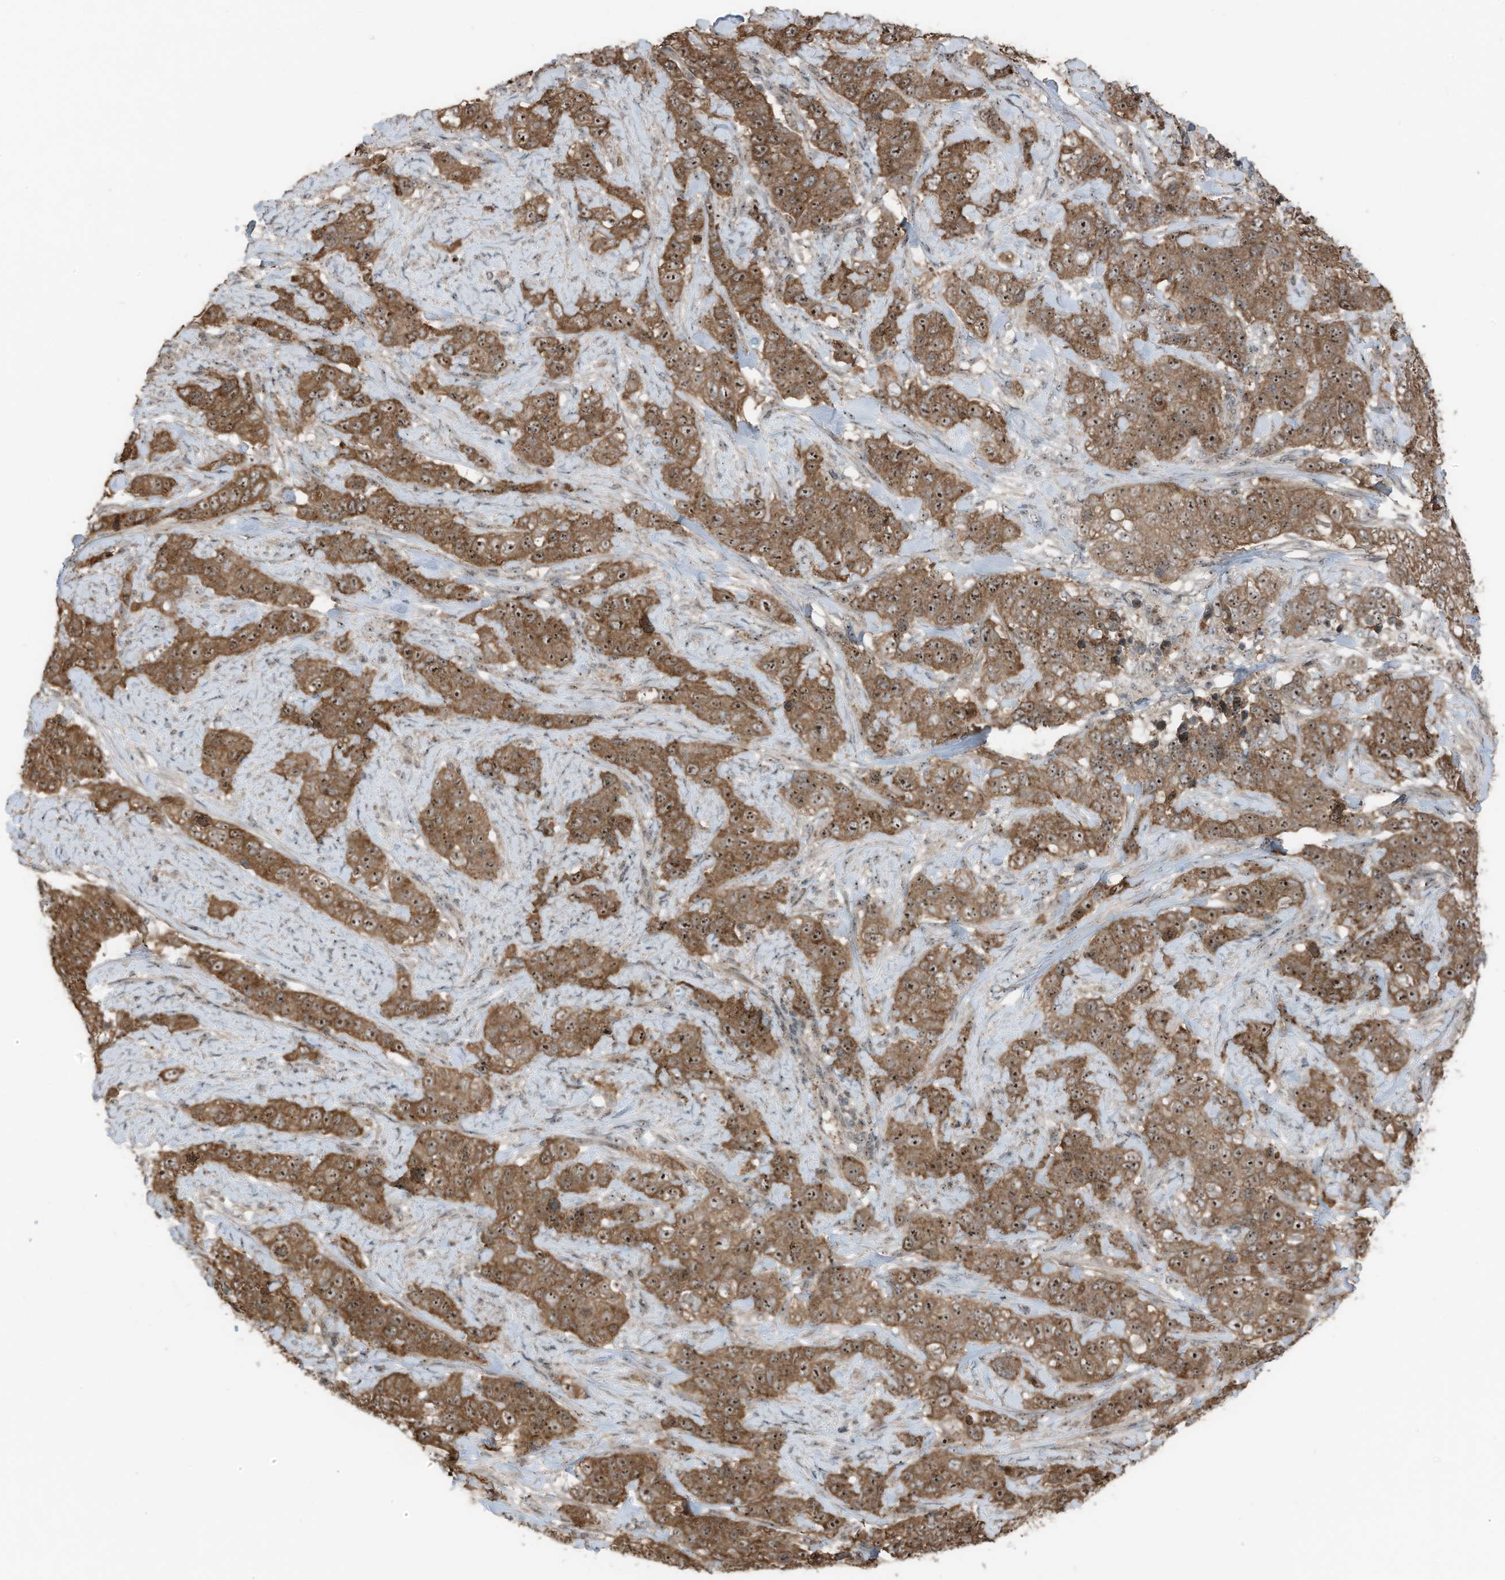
{"staining": {"intensity": "moderate", "quantity": ">75%", "location": "cytoplasmic/membranous,nuclear"}, "tissue": "stomach cancer", "cell_type": "Tumor cells", "image_type": "cancer", "snomed": [{"axis": "morphology", "description": "Adenocarcinoma, NOS"}, {"axis": "topography", "description": "Stomach"}], "caption": "An immunohistochemistry photomicrograph of tumor tissue is shown. Protein staining in brown shows moderate cytoplasmic/membranous and nuclear positivity in stomach cancer (adenocarcinoma) within tumor cells.", "gene": "UTP3", "patient": {"sex": "male", "age": 48}}